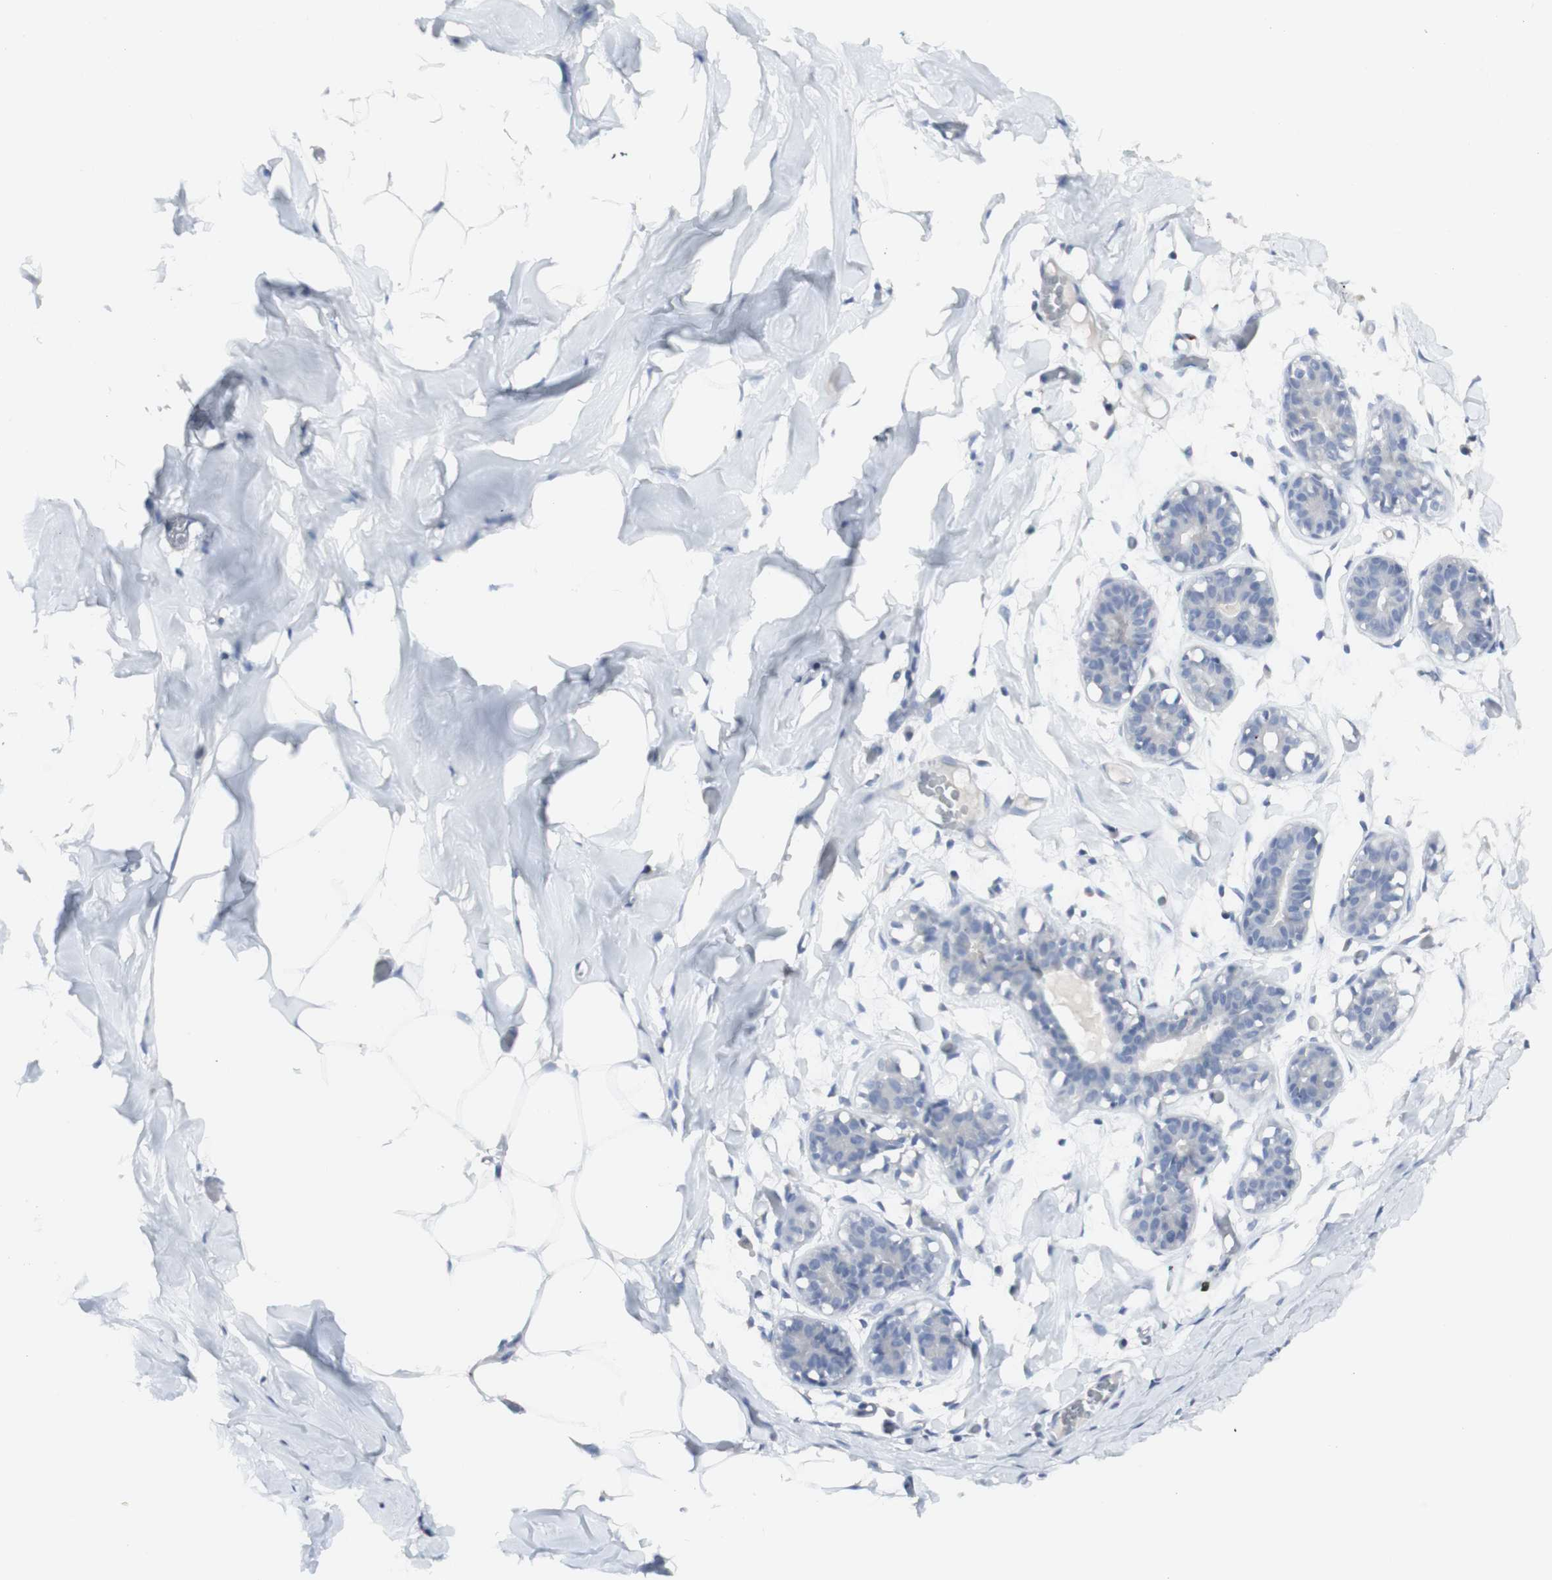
{"staining": {"intensity": "negative", "quantity": "none", "location": "none"}, "tissue": "adipose tissue", "cell_type": "Adipocytes", "image_type": "normal", "snomed": [{"axis": "morphology", "description": "Normal tissue, NOS"}, {"axis": "topography", "description": "Breast"}, {"axis": "topography", "description": "Adipose tissue"}], "caption": "The IHC photomicrograph has no significant positivity in adipocytes of adipose tissue.", "gene": "CD207", "patient": {"sex": "female", "age": 25}}